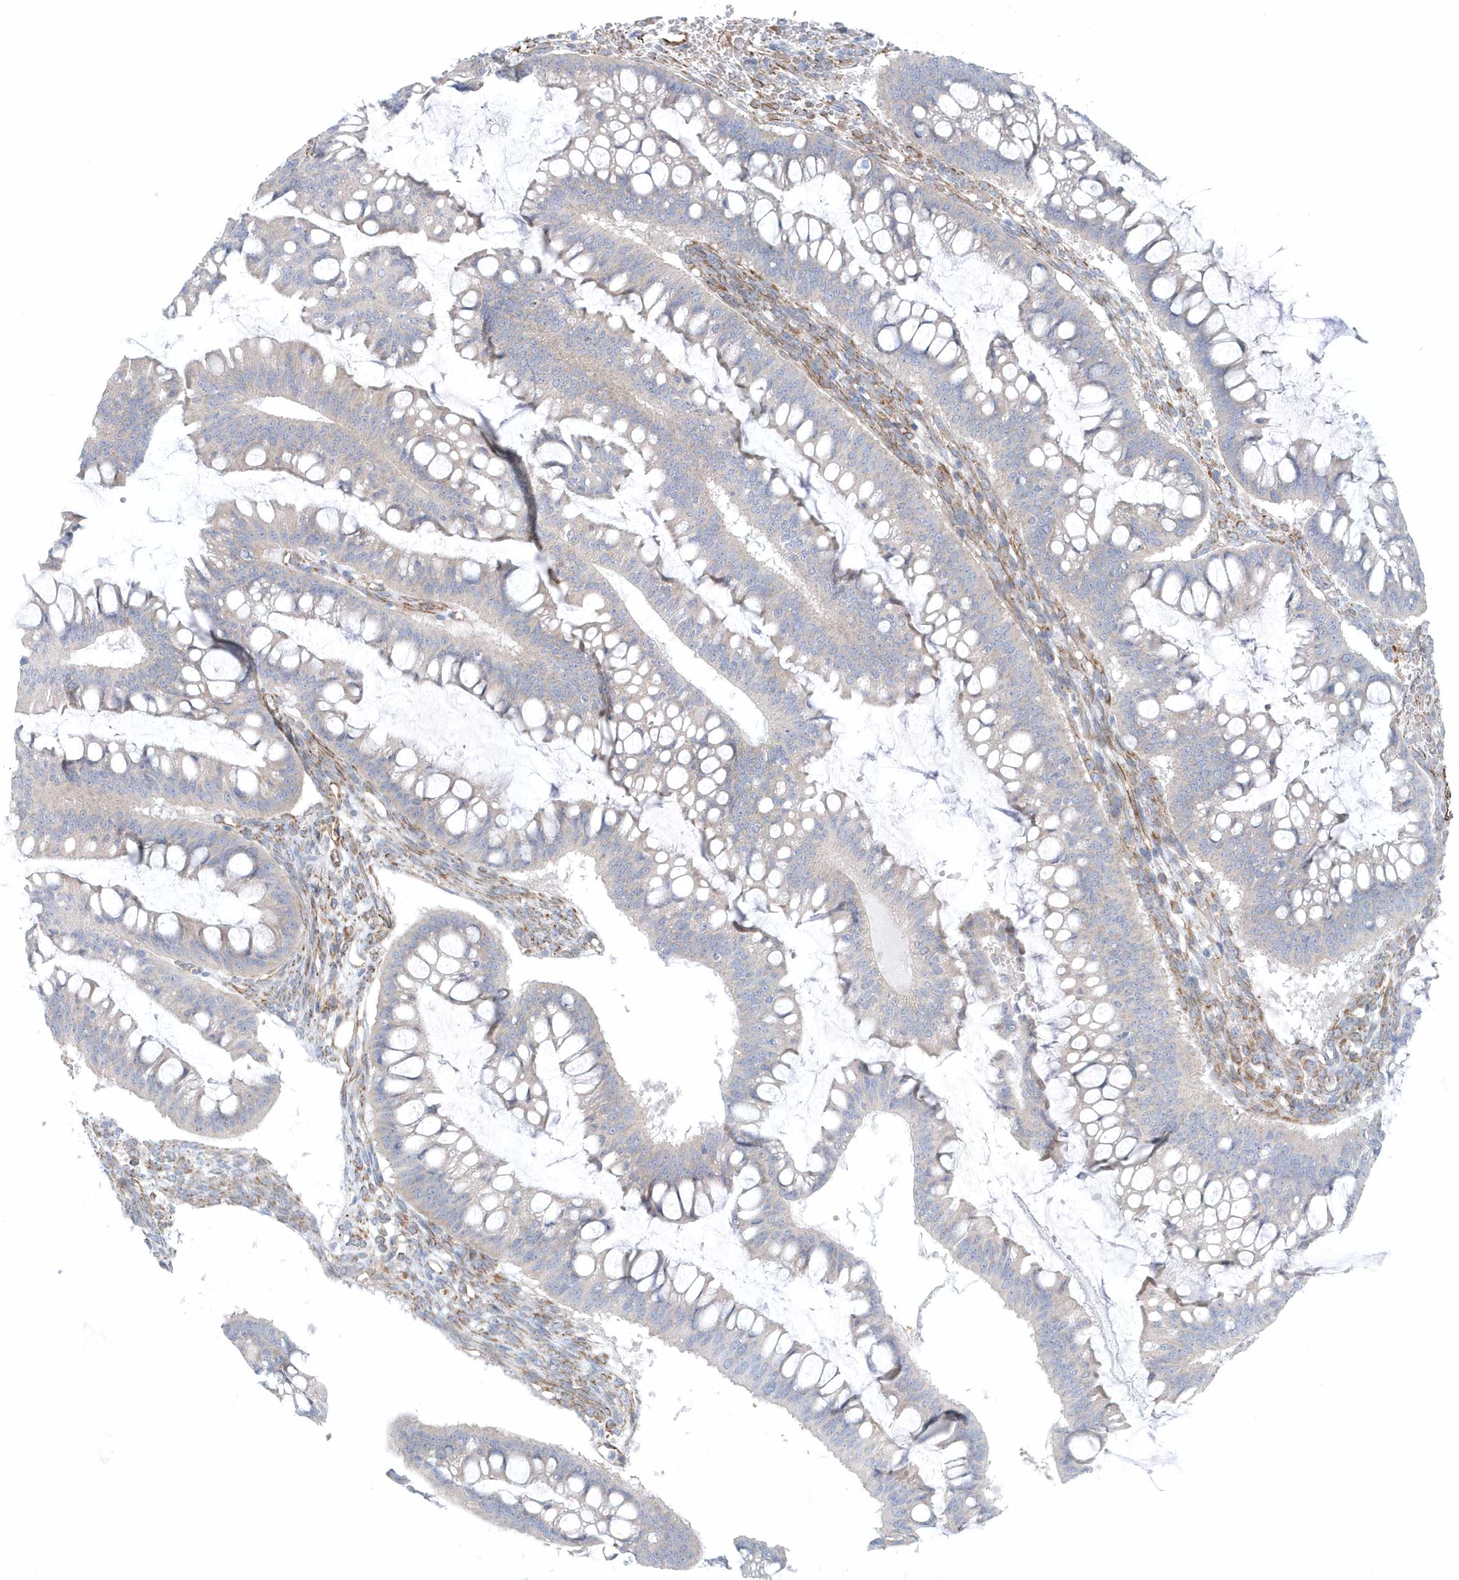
{"staining": {"intensity": "negative", "quantity": "none", "location": "none"}, "tissue": "ovarian cancer", "cell_type": "Tumor cells", "image_type": "cancer", "snomed": [{"axis": "morphology", "description": "Cystadenocarcinoma, mucinous, NOS"}, {"axis": "topography", "description": "Ovary"}], "caption": "Human ovarian mucinous cystadenocarcinoma stained for a protein using IHC shows no expression in tumor cells.", "gene": "GPR152", "patient": {"sex": "female", "age": 73}}